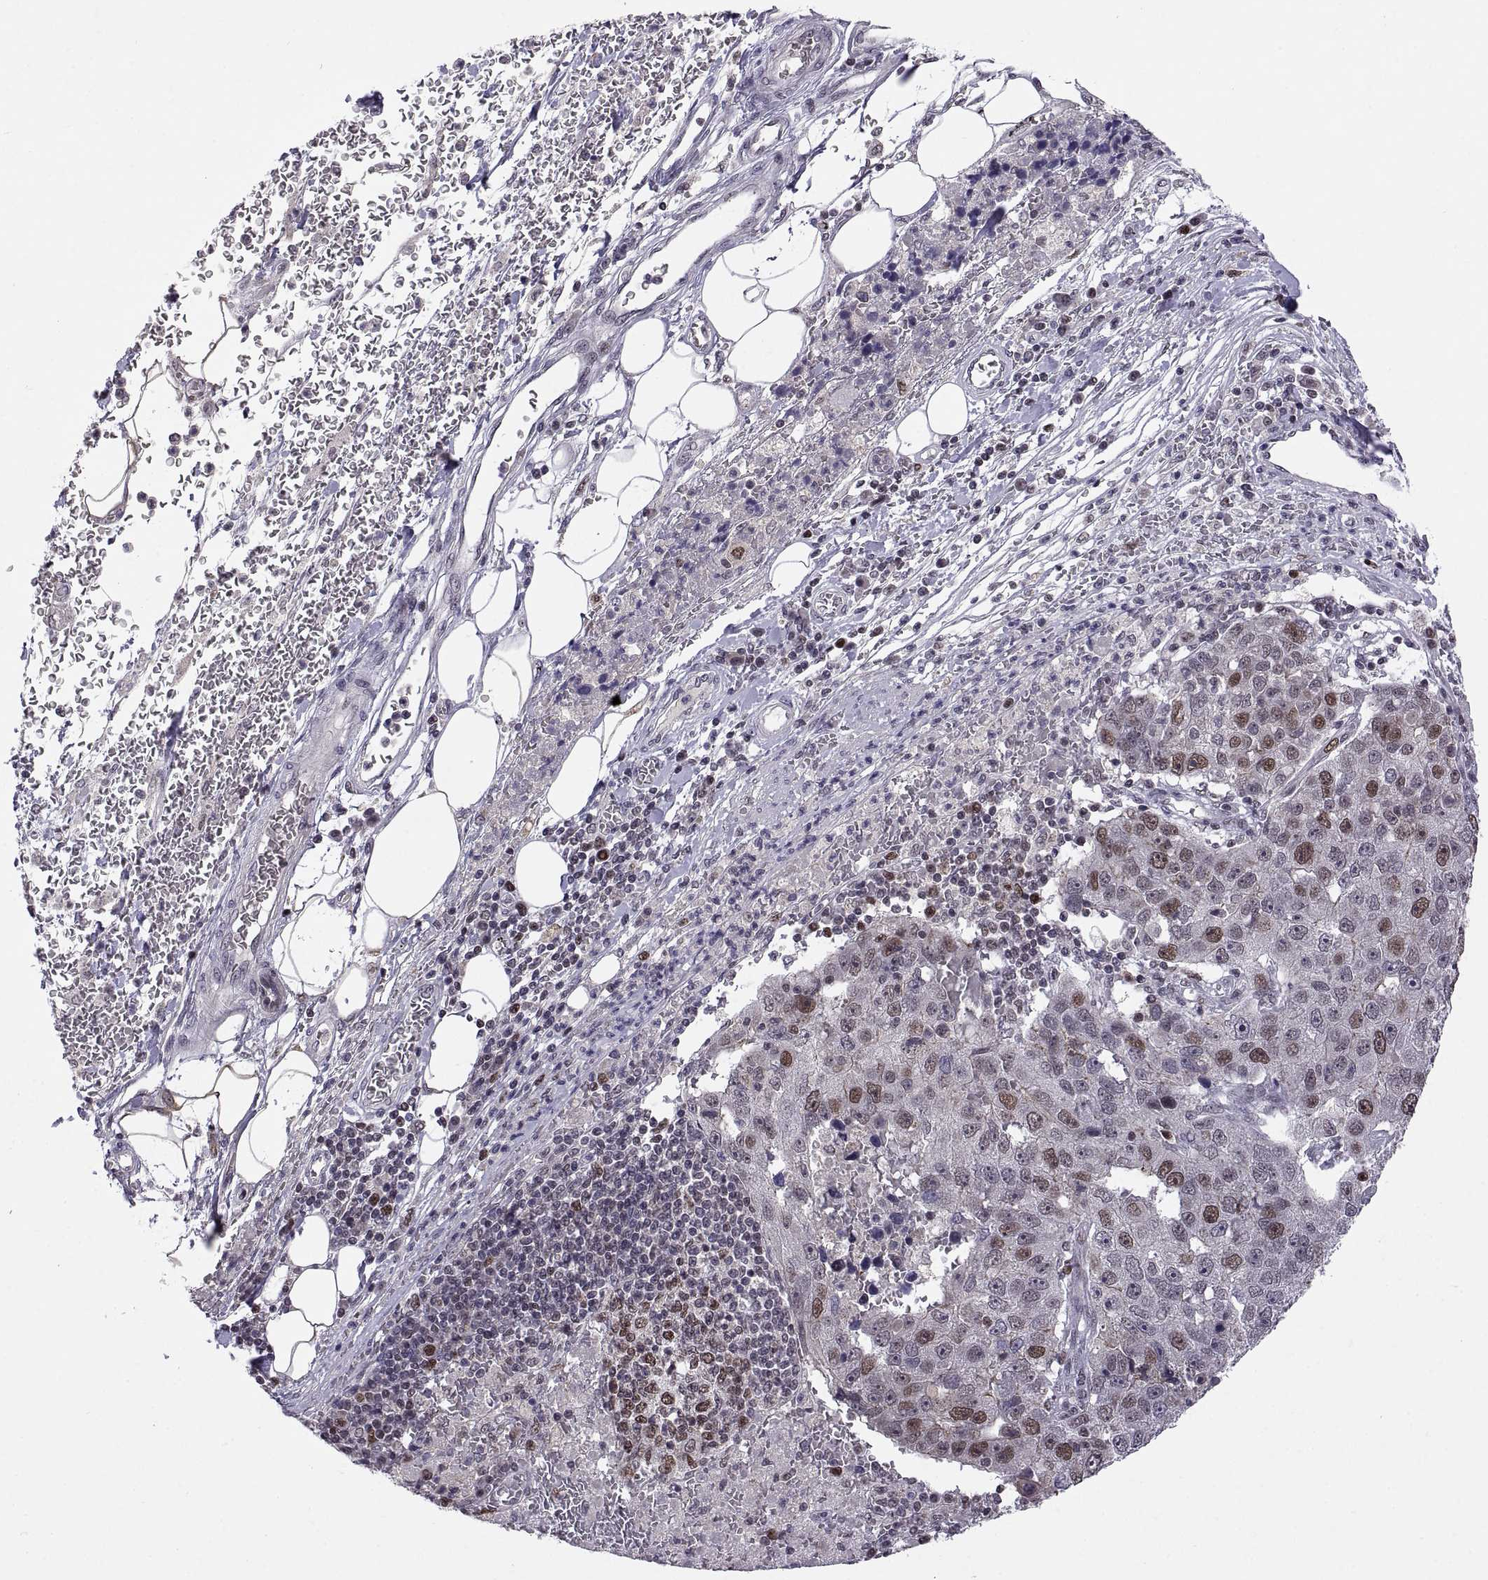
{"staining": {"intensity": "weak", "quantity": "<25%", "location": "nuclear"}, "tissue": "pancreatic cancer", "cell_type": "Tumor cells", "image_type": "cancer", "snomed": [{"axis": "morphology", "description": "Adenocarcinoma, NOS"}, {"axis": "topography", "description": "Pancreas"}], "caption": "A photomicrograph of human pancreatic cancer (adenocarcinoma) is negative for staining in tumor cells. Nuclei are stained in blue.", "gene": "CHFR", "patient": {"sex": "female", "age": 61}}